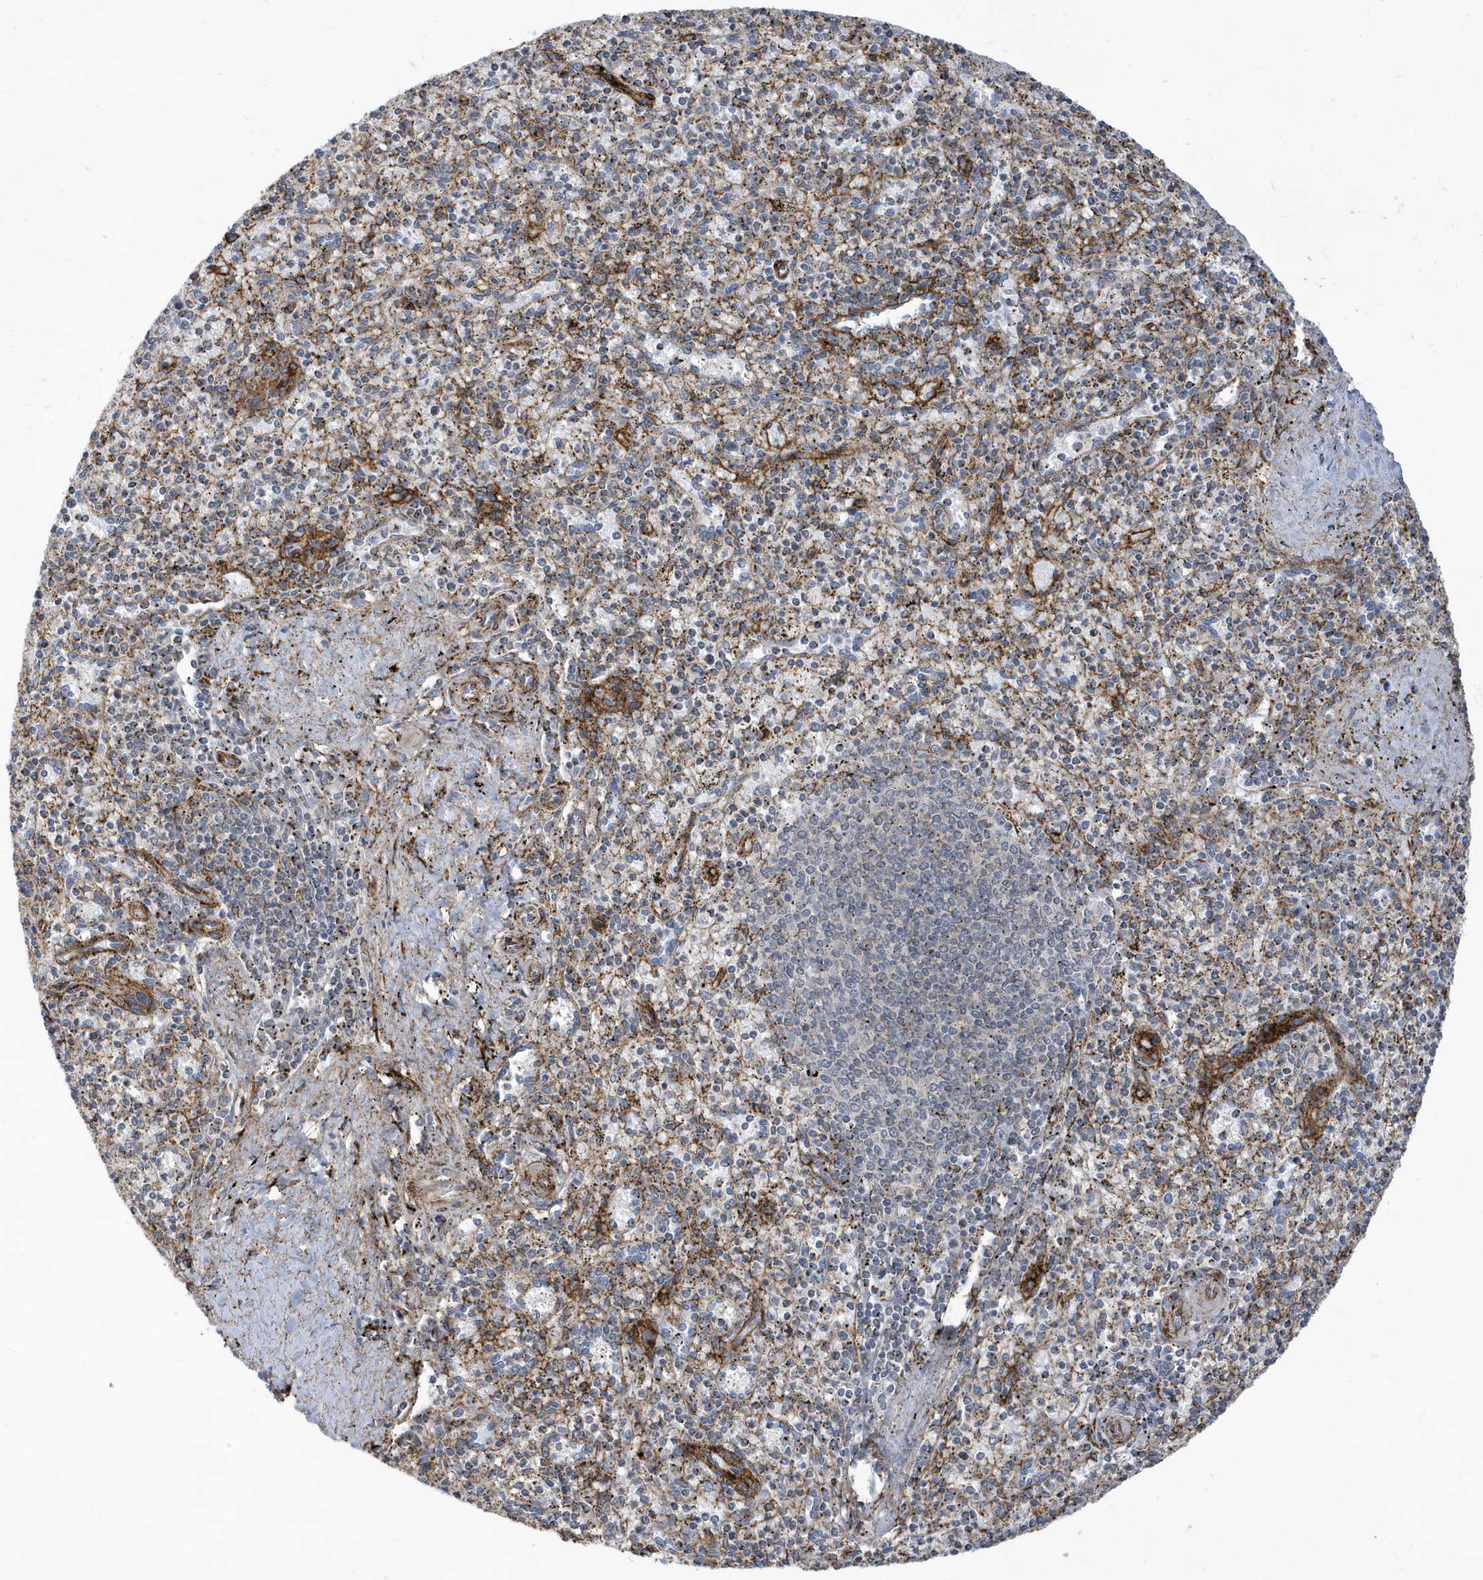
{"staining": {"intensity": "negative", "quantity": "none", "location": "none"}, "tissue": "spleen", "cell_type": "Cells in red pulp", "image_type": "normal", "snomed": [{"axis": "morphology", "description": "Normal tissue, NOS"}, {"axis": "topography", "description": "Spleen"}], "caption": "Immunohistochemistry of normal human spleen displays no positivity in cells in red pulp.", "gene": "HRH4", "patient": {"sex": "male", "age": 72}}